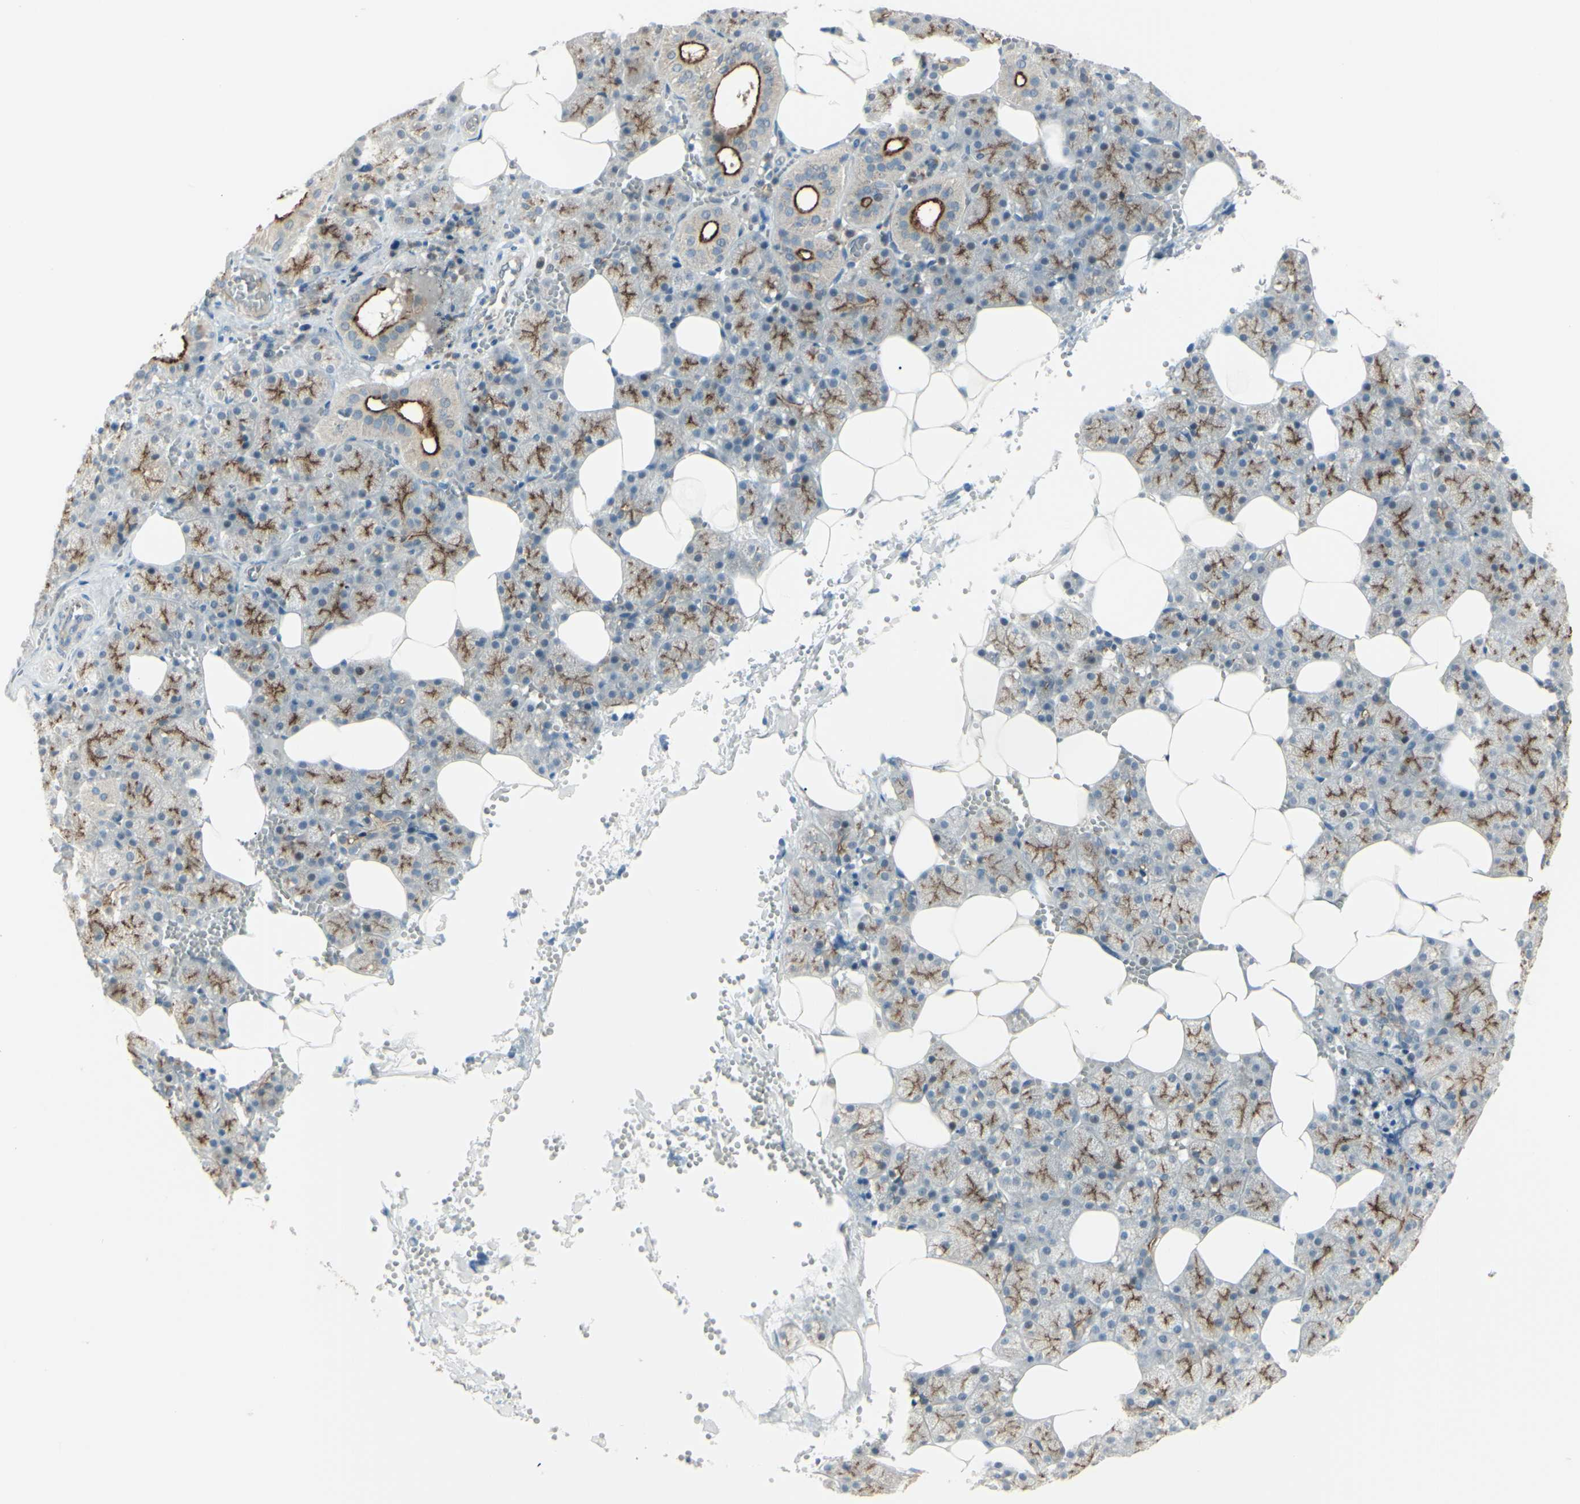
{"staining": {"intensity": "moderate", "quantity": "25%-75%", "location": "cytoplasmic/membranous"}, "tissue": "salivary gland", "cell_type": "Glandular cells", "image_type": "normal", "snomed": [{"axis": "morphology", "description": "Normal tissue, NOS"}, {"axis": "topography", "description": "Salivary gland"}], "caption": "Moderate cytoplasmic/membranous positivity for a protein is seen in about 25%-75% of glandular cells of normal salivary gland using immunohistochemistry (IHC).", "gene": "LMTK2", "patient": {"sex": "male", "age": 62}}